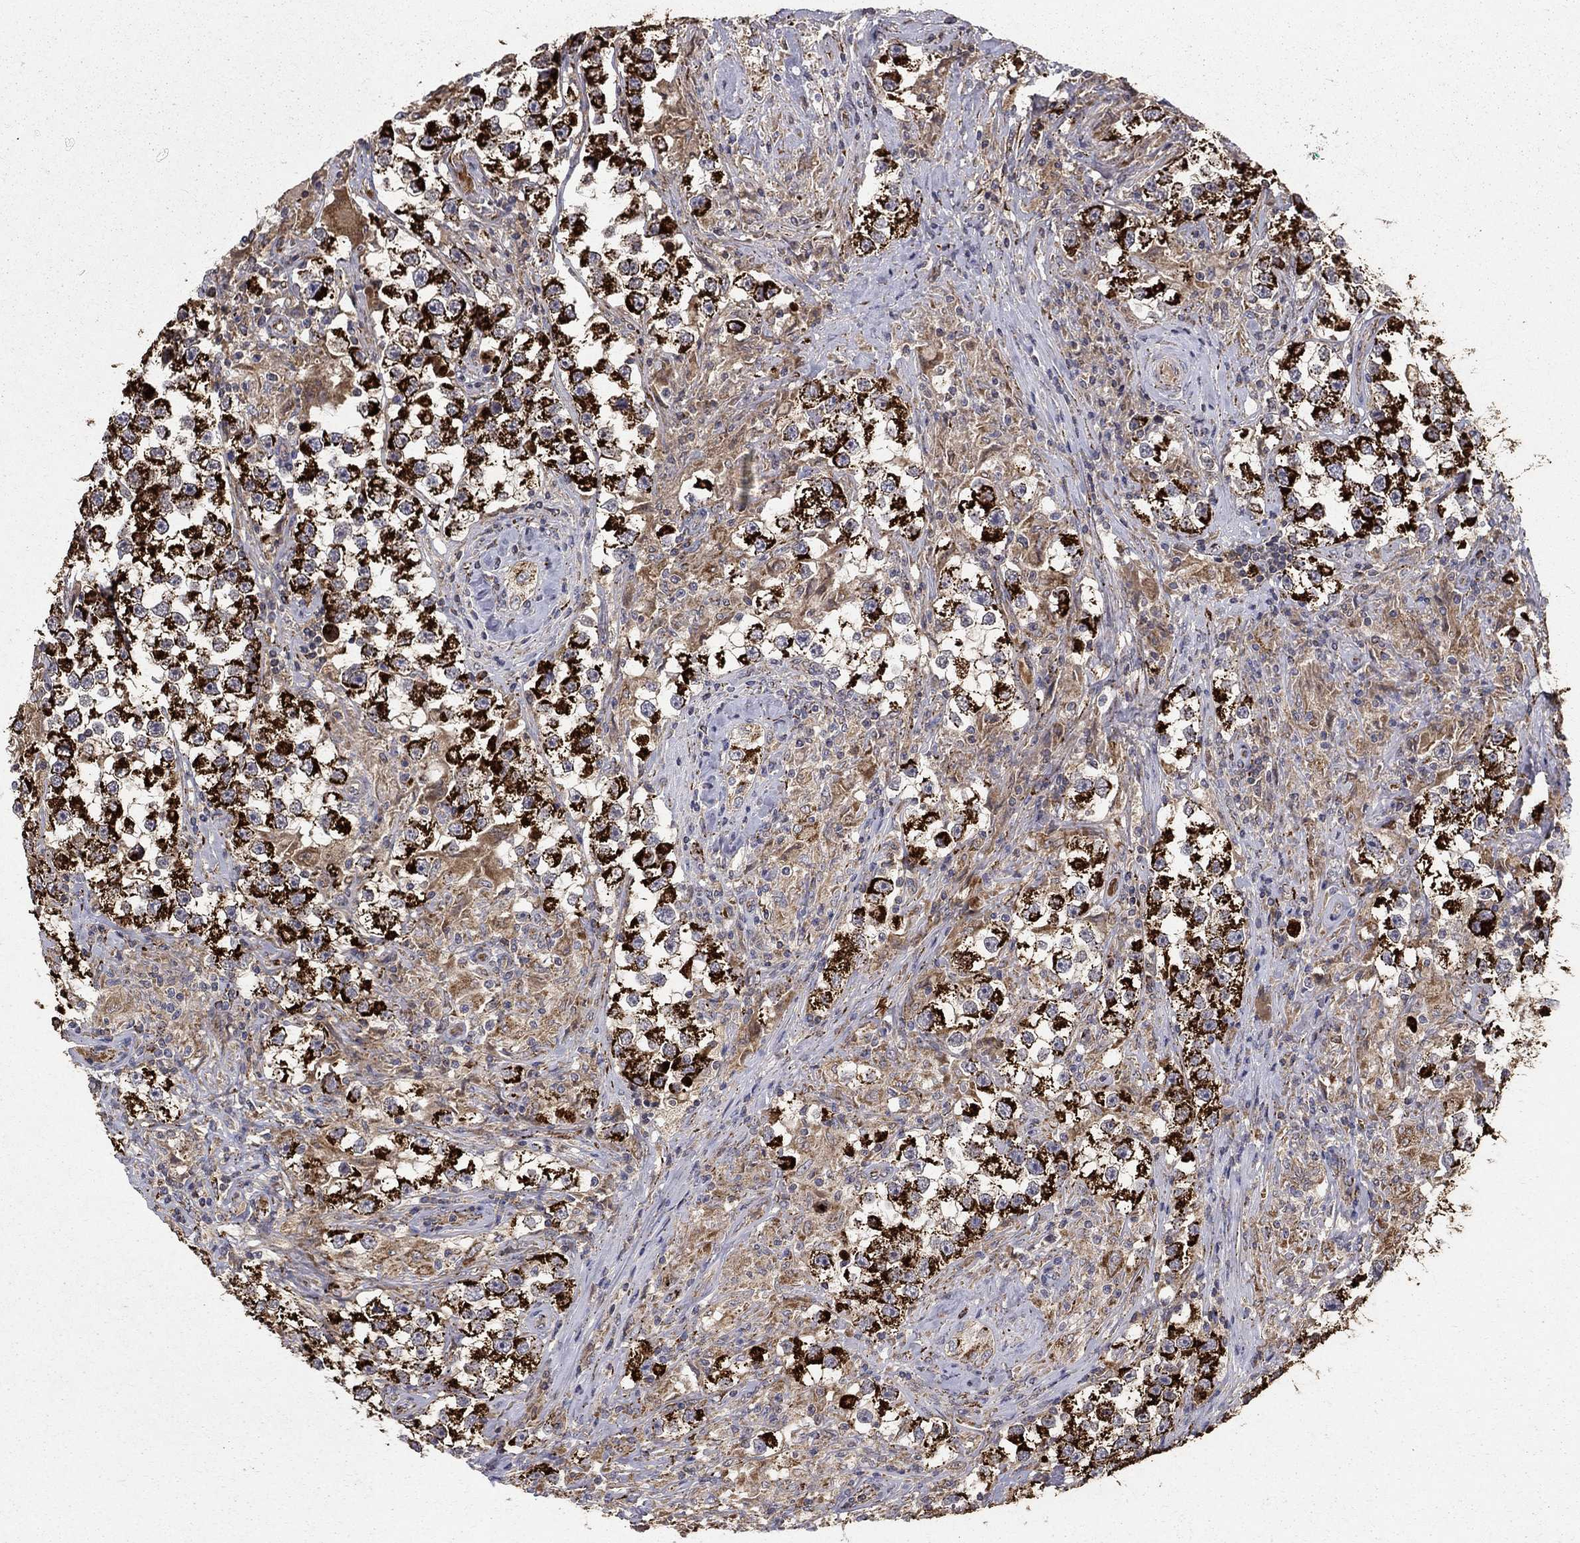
{"staining": {"intensity": "strong", "quantity": ">75%", "location": "cytoplasmic/membranous"}, "tissue": "testis cancer", "cell_type": "Tumor cells", "image_type": "cancer", "snomed": [{"axis": "morphology", "description": "Seminoma, NOS"}, {"axis": "topography", "description": "Testis"}], "caption": "Brown immunohistochemical staining in testis cancer (seminoma) displays strong cytoplasmic/membranous expression in about >75% of tumor cells.", "gene": "GCSH", "patient": {"sex": "male", "age": 46}}